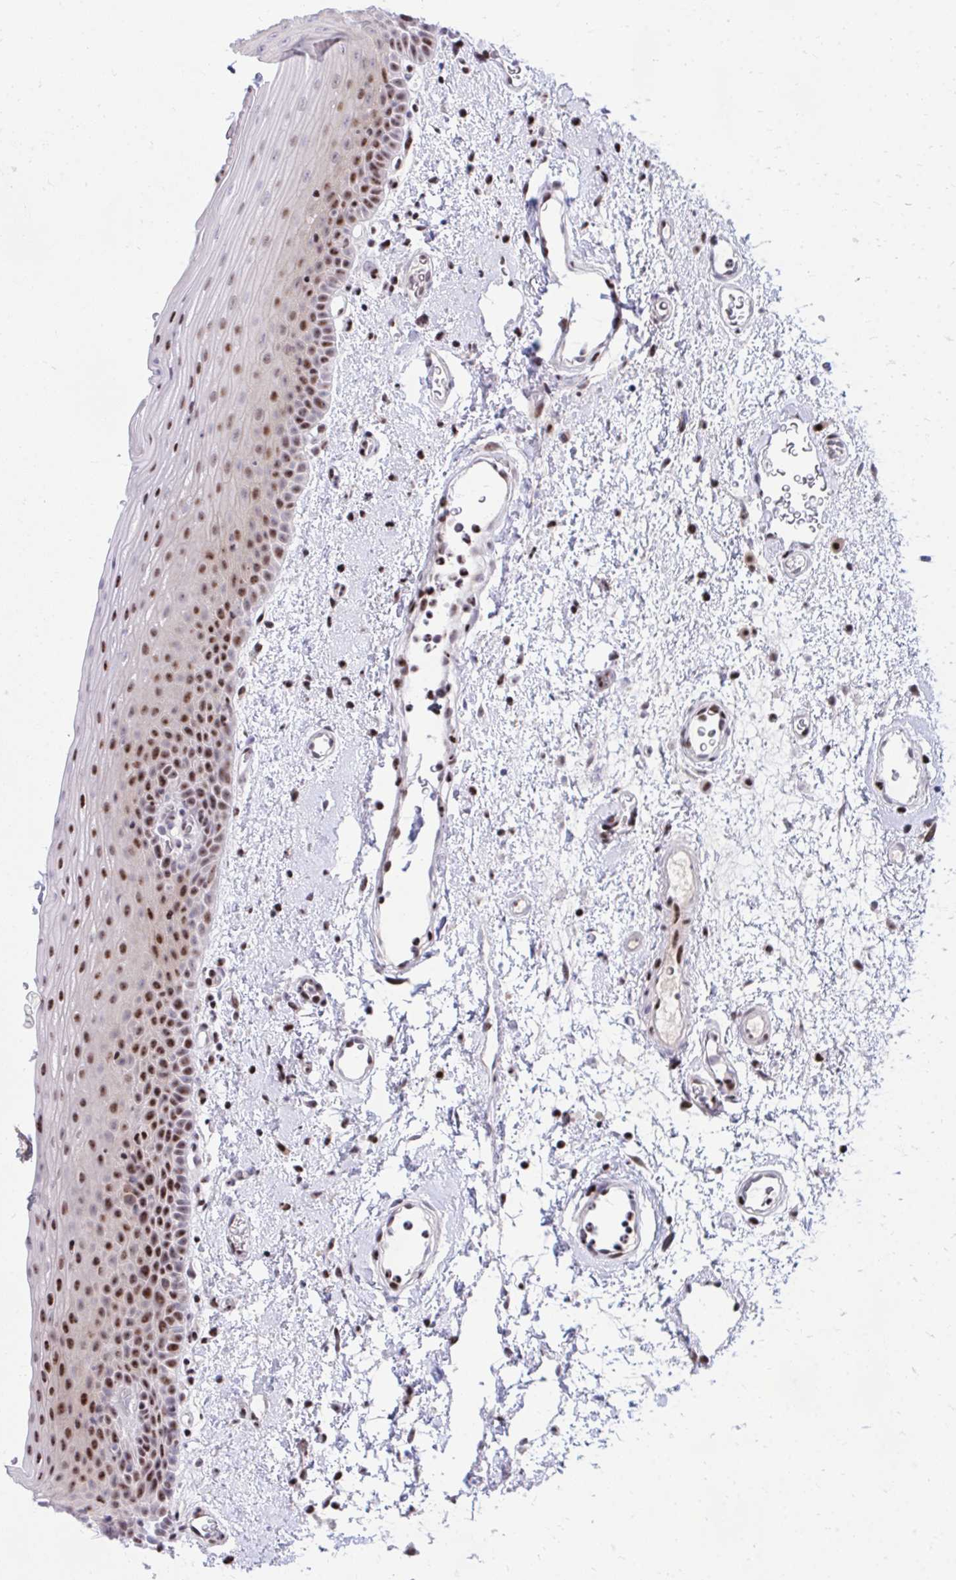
{"staining": {"intensity": "strong", "quantity": "25%-75%", "location": "nuclear"}, "tissue": "oral mucosa", "cell_type": "Squamous epithelial cells", "image_type": "normal", "snomed": [{"axis": "morphology", "description": "Normal tissue, NOS"}, {"axis": "topography", "description": "Oral tissue"}, {"axis": "topography", "description": "Head-Neck"}], "caption": "High-magnification brightfield microscopy of benign oral mucosa stained with DAB (brown) and counterstained with hematoxylin (blue). squamous epithelial cells exhibit strong nuclear staining is present in about25%-75% of cells. The protein is stained brown, and the nuclei are stained in blue (DAB (3,3'-diaminobenzidine) IHC with brightfield microscopy, high magnification).", "gene": "C14orf39", "patient": {"sex": "female", "age": 55}}